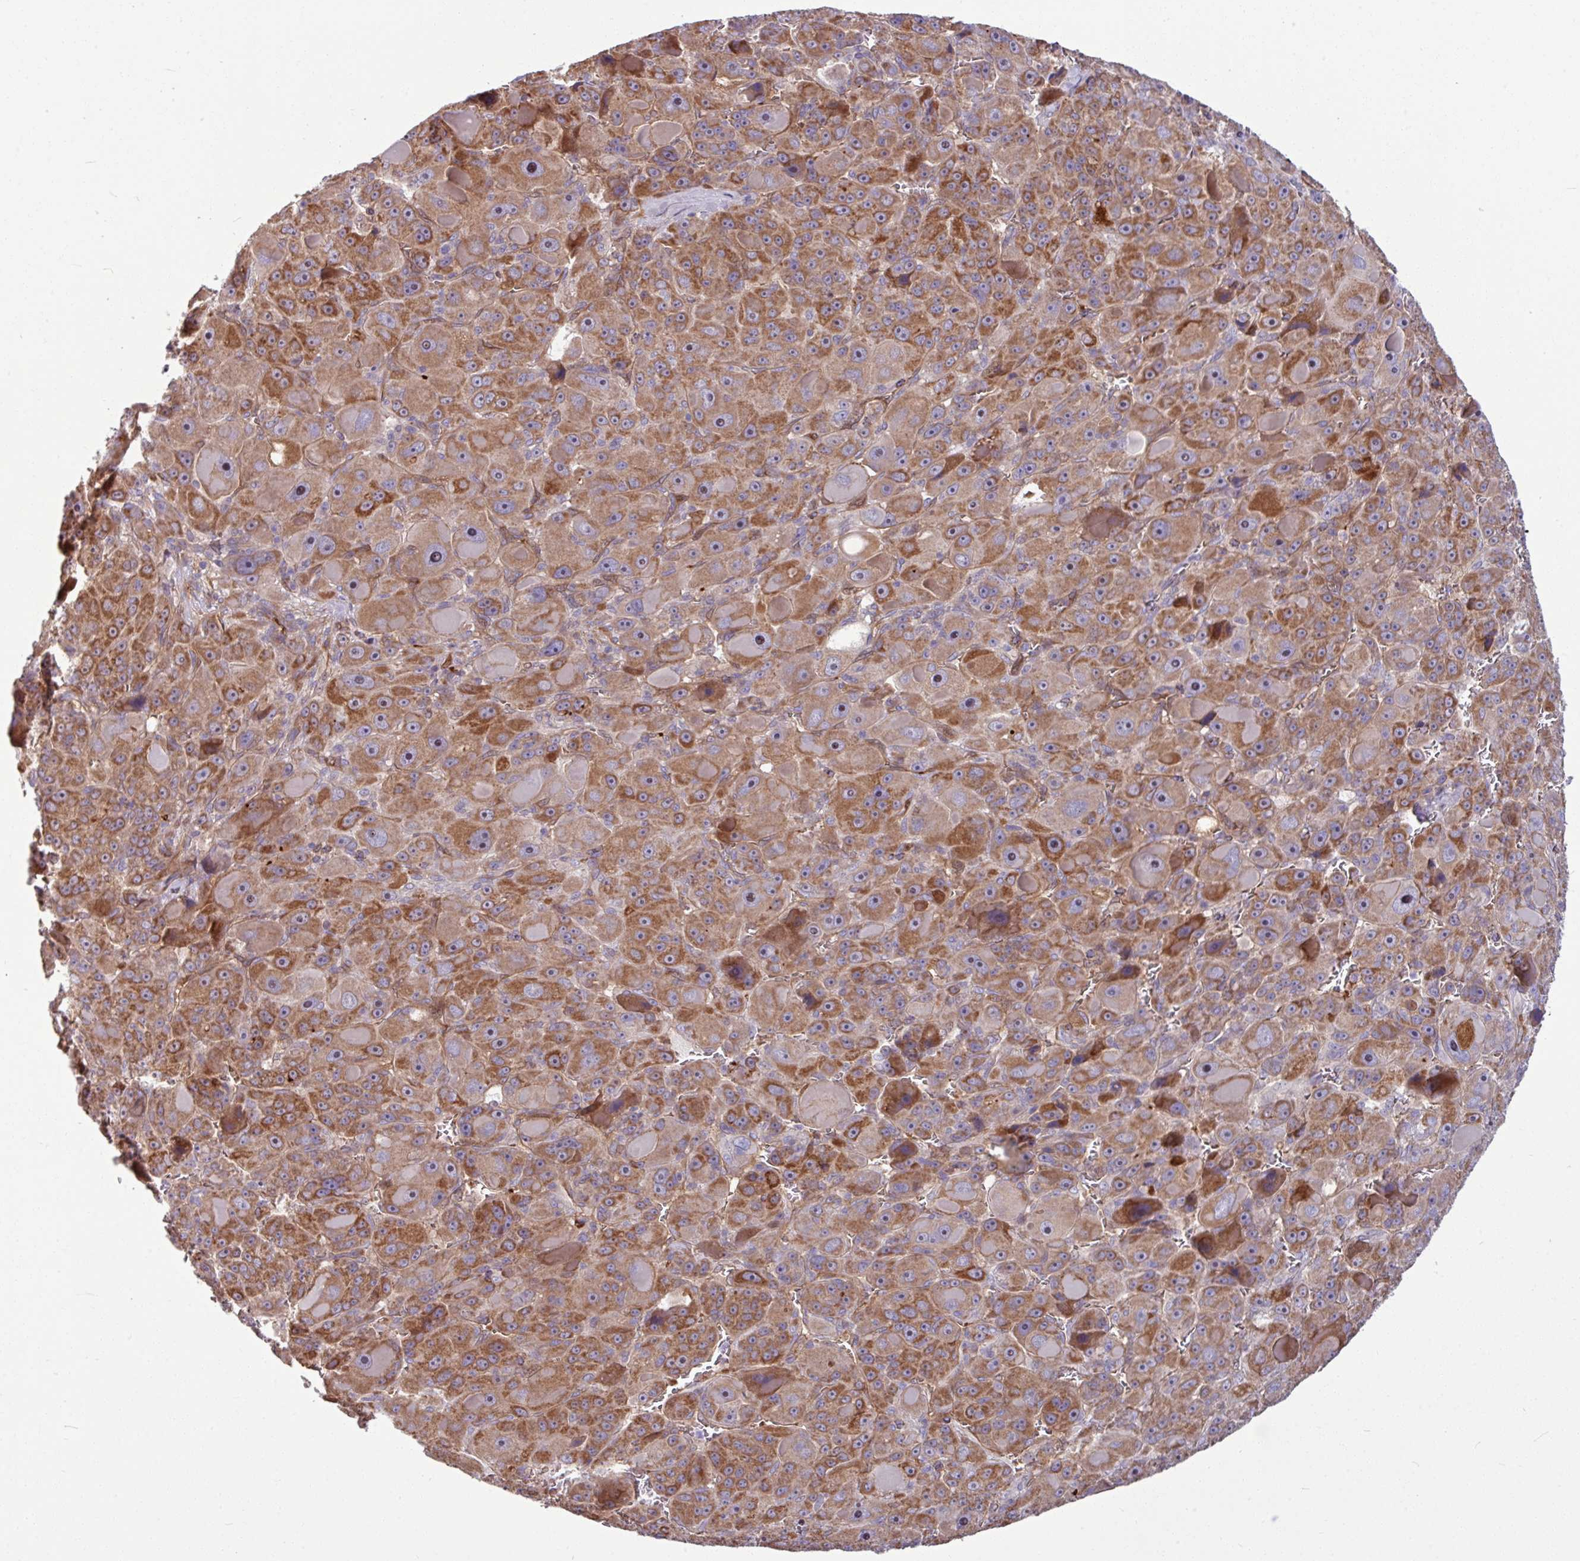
{"staining": {"intensity": "moderate", "quantity": ">75%", "location": "cytoplasmic/membranous"}, "tissue": "liver cancer", "cell_type": "Tumor cells", "image_type": "cancer", "snomed": [{"axis": "morphology", "description": "Carcinoma, Hepatocellular, NOS"}, {"axis": "topography", "description": "Liver"}], "caption": "Protein expression analysis of human liver hepatocellular carcinoma reveals moderate cytoplasmic/membranous staining in about >75% of tumor cells.", "gene": "B4GALNT4", "patient": {"sex": "male", "age": 76}}